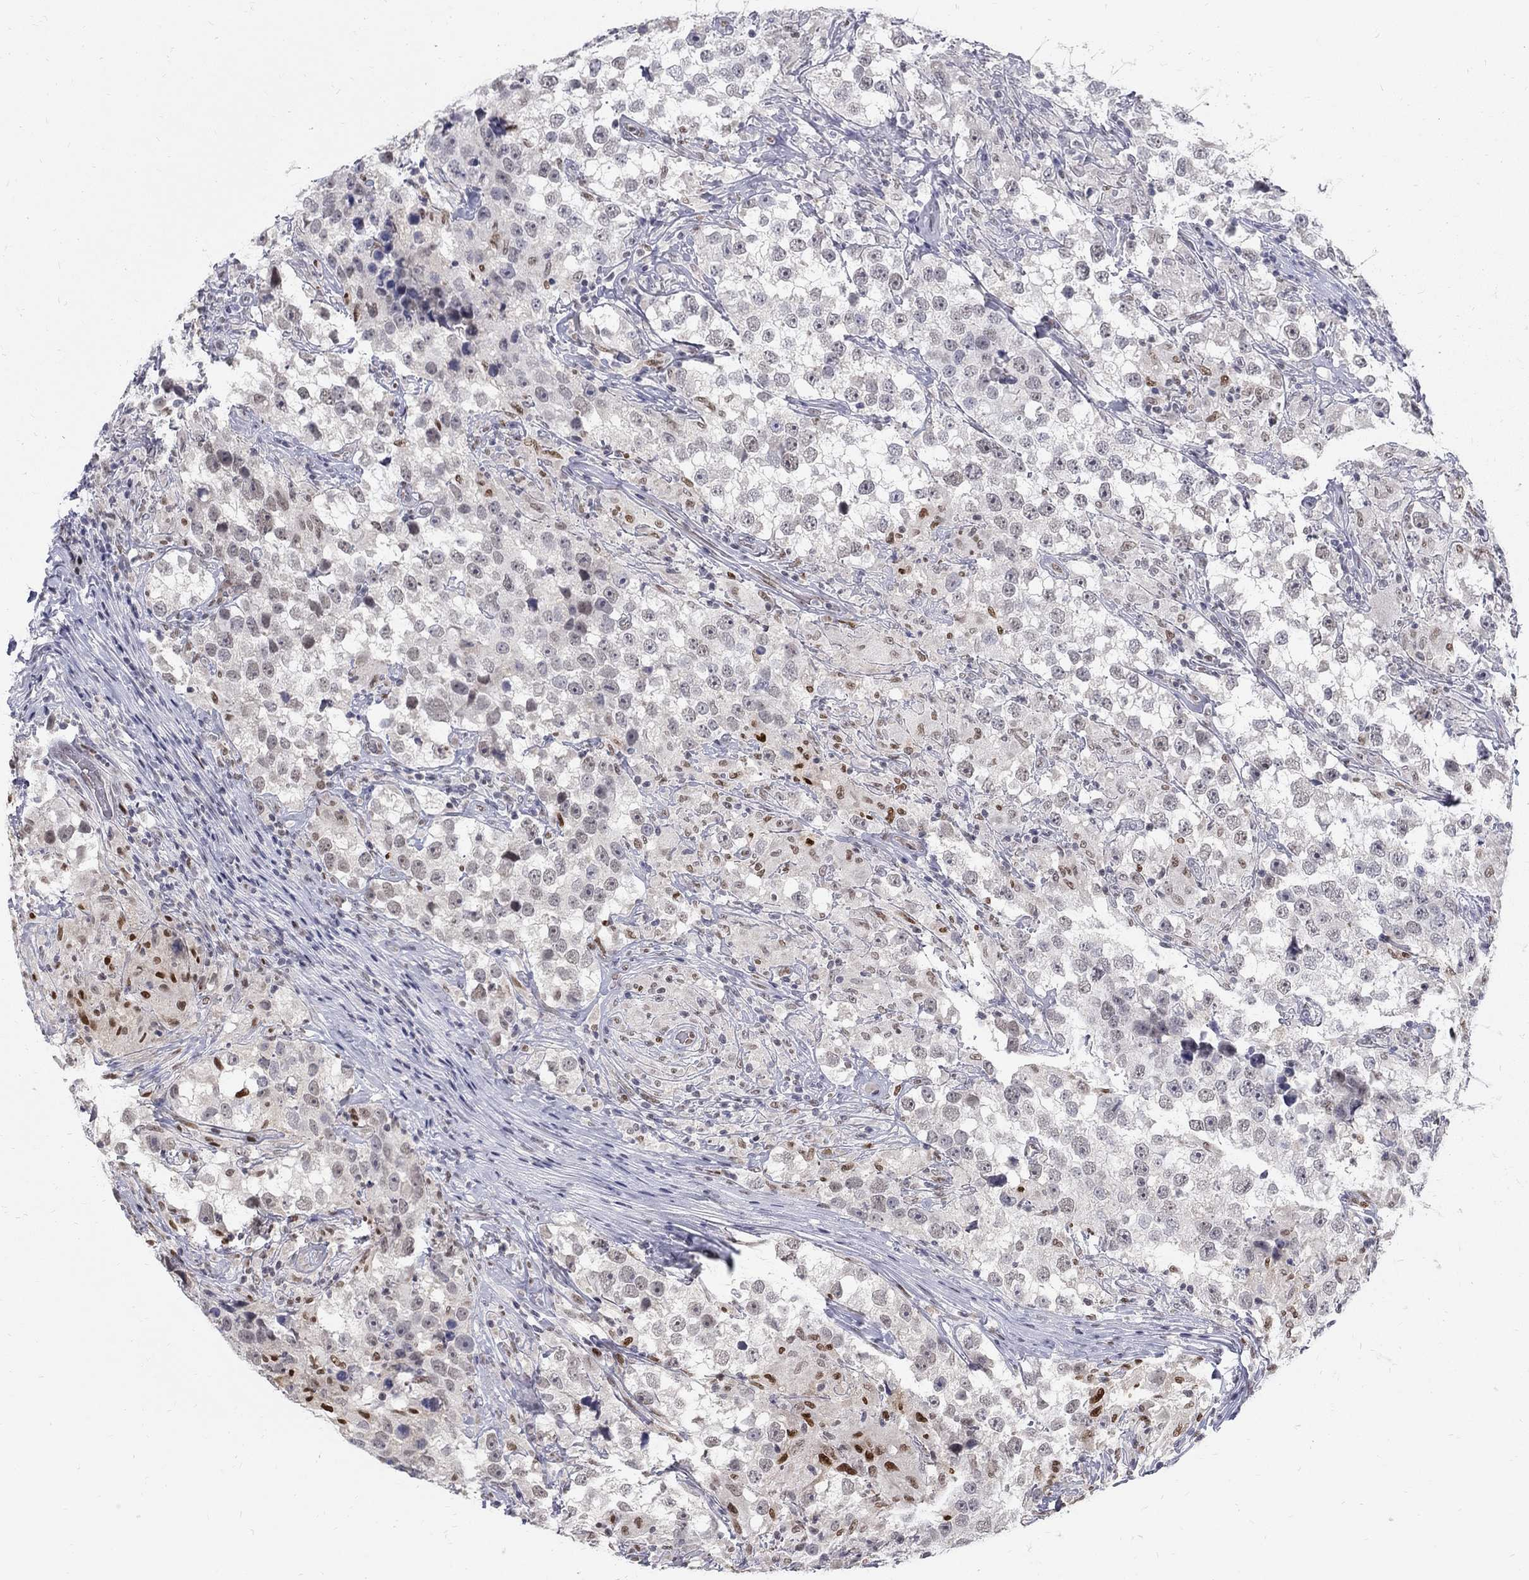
{"staining": {"intensity": "negative", "quantity": "none", "location": "none"}, "tissue": "testis cancer", "cell_type": "Tumor cells", "image_type": "cancer", "snomed": [{"axis": "morphology", "description": "Seminoma, NOS"}, {"axis": "topography", "description": "Testis"}], "caption": "This histopathology image is of seminoma (testis) stained with IHC to label a protein in brown with the nuclei are counter-stained blue. There is no expression in tumor cells. Brightfield microscopy of immunohistochemistry stained with DAB (3,3'-diaminobenzidine) (brown) and hematoxylin (blue), captured at high magnification.", "gene": "GCFC2", "patient": {"sex": "male", "age": 46}}